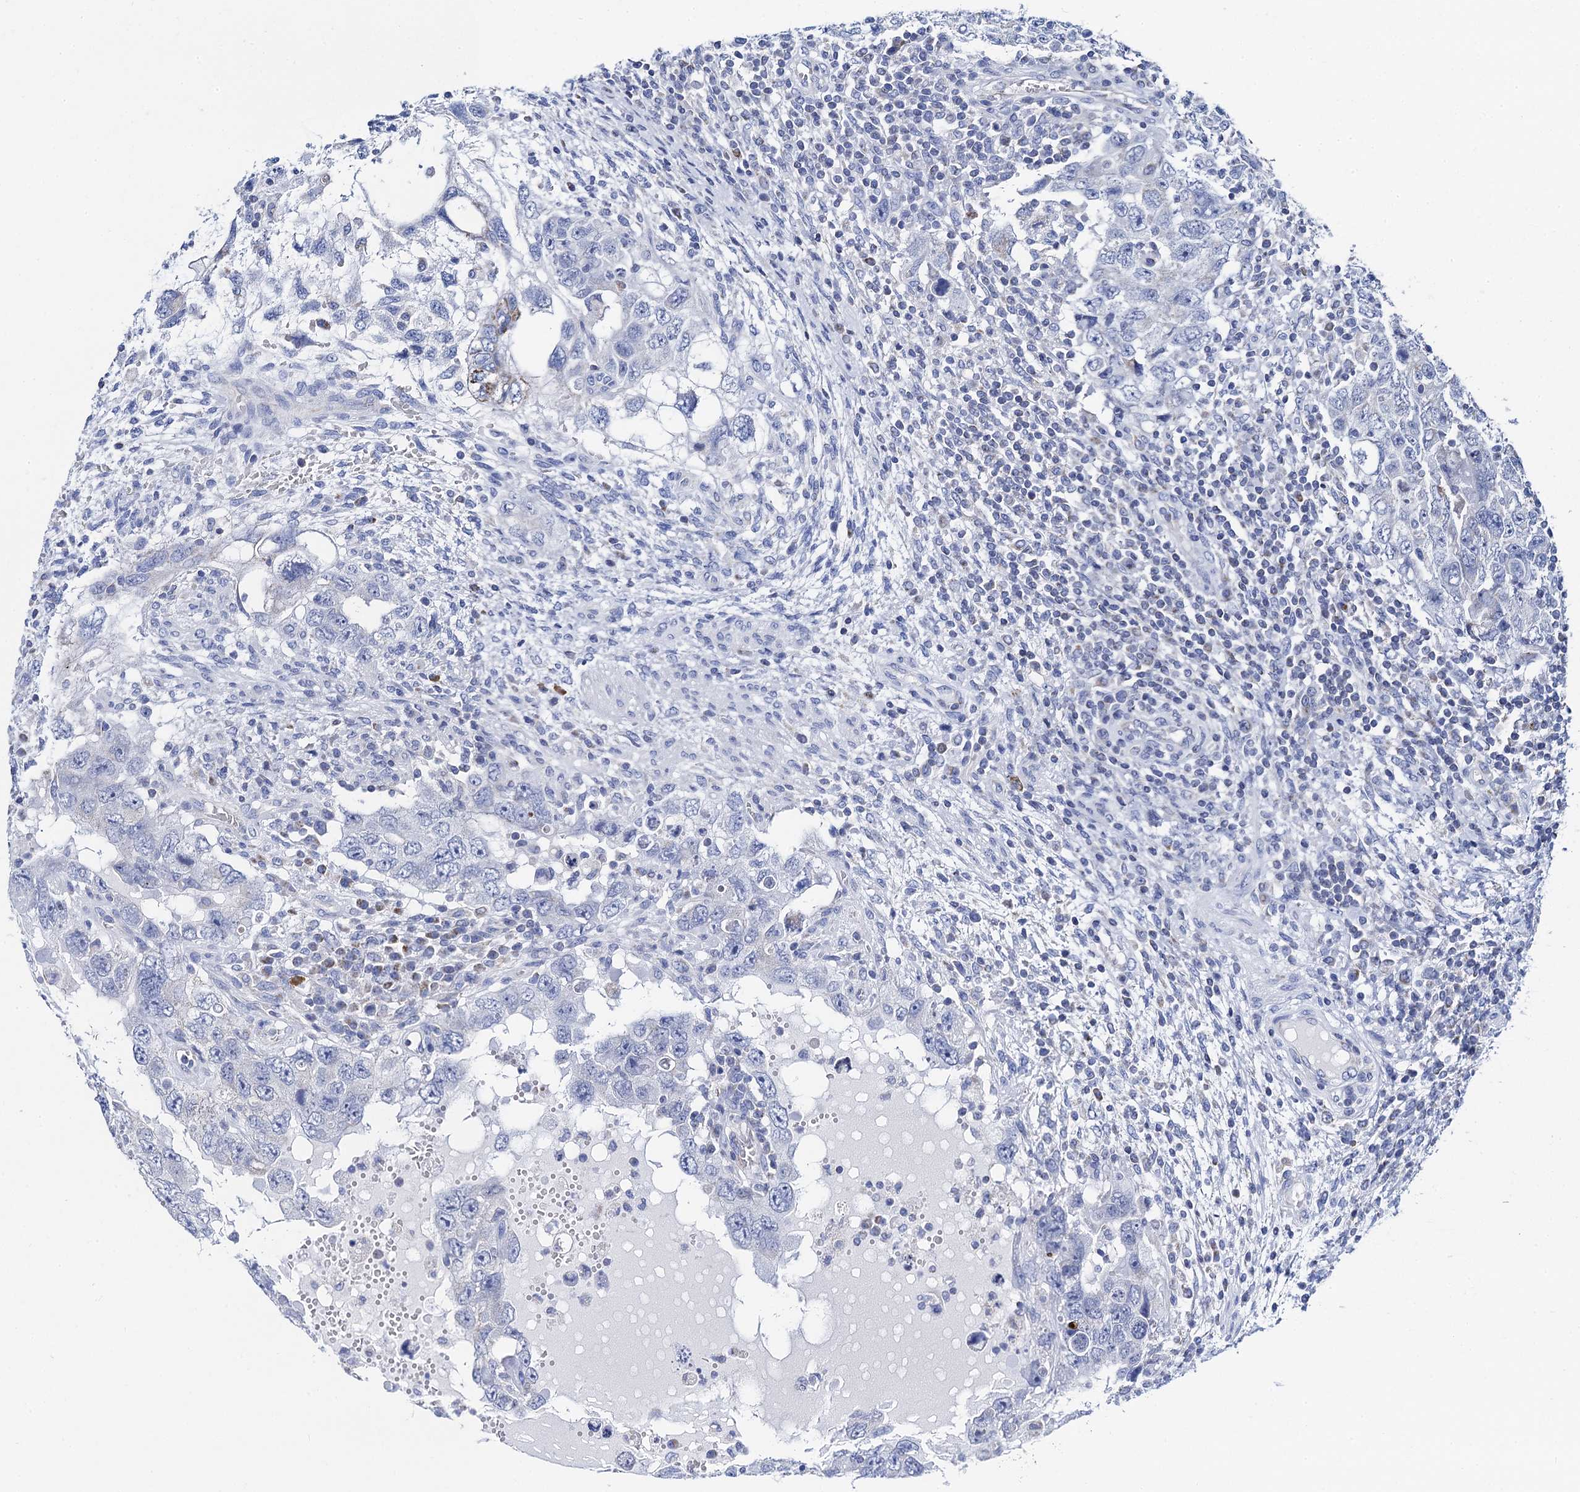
{"staining": {"intensity": "negative", "quantity": "none", "location": "none"}, "tissue": "testis cancer", "cell_type": "Tumor cells", "image_type": "cancer", "snomed": [{"axis": "morphology", "description": "Carcinoma, Embryonal, NOS"}, {"axis": "topography", "description": "Testis"}], "caption": "Micrograph shows no significant protein staining in tumor cells of testis cancer (embryonal carcinoma). (Immunohistochemistry, brightfield microscopy, high magnification).", "gene": "ACADSB", "patient": {"sex": "male", "age": 26}}